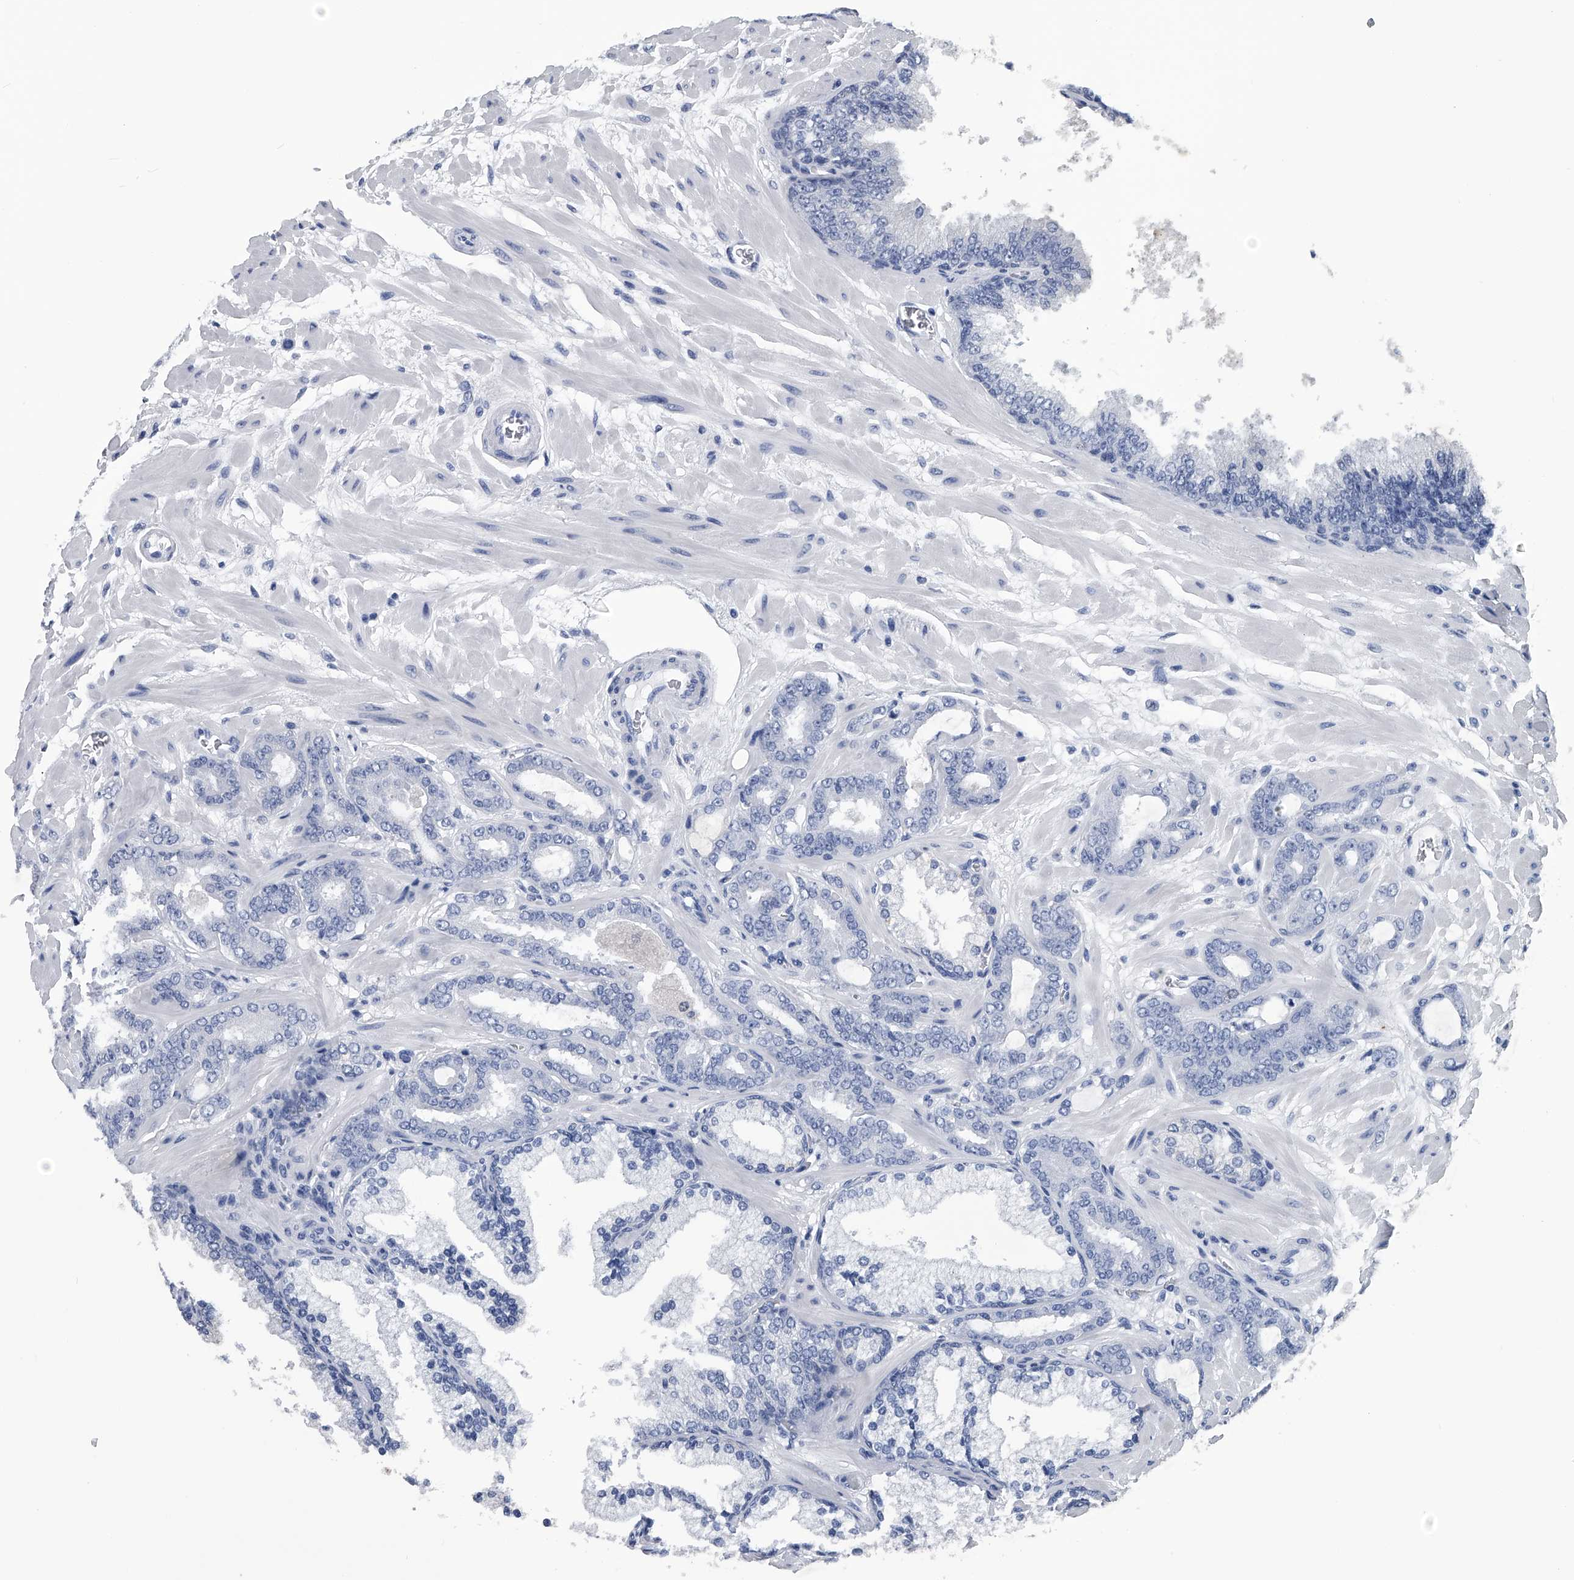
{"staining": {"intensity": "negative", "quantity": "none", "location": "none"}, "tissue": "prostate cancer", "cell_type": "Tumor cells", "image_type": "cancer", "snomed": [{"axis": "morphology", "description": "Adenocarcinoma, Low grade"}, {"axis": "topography", "description": "Prostate"}], "caption": "The histopathology image demonstrates no staining of tumor cells in low-grade adenocarcinoma (prostate).", "gene": "PDXK", "patient": {"sex": "male", "age": 63}}